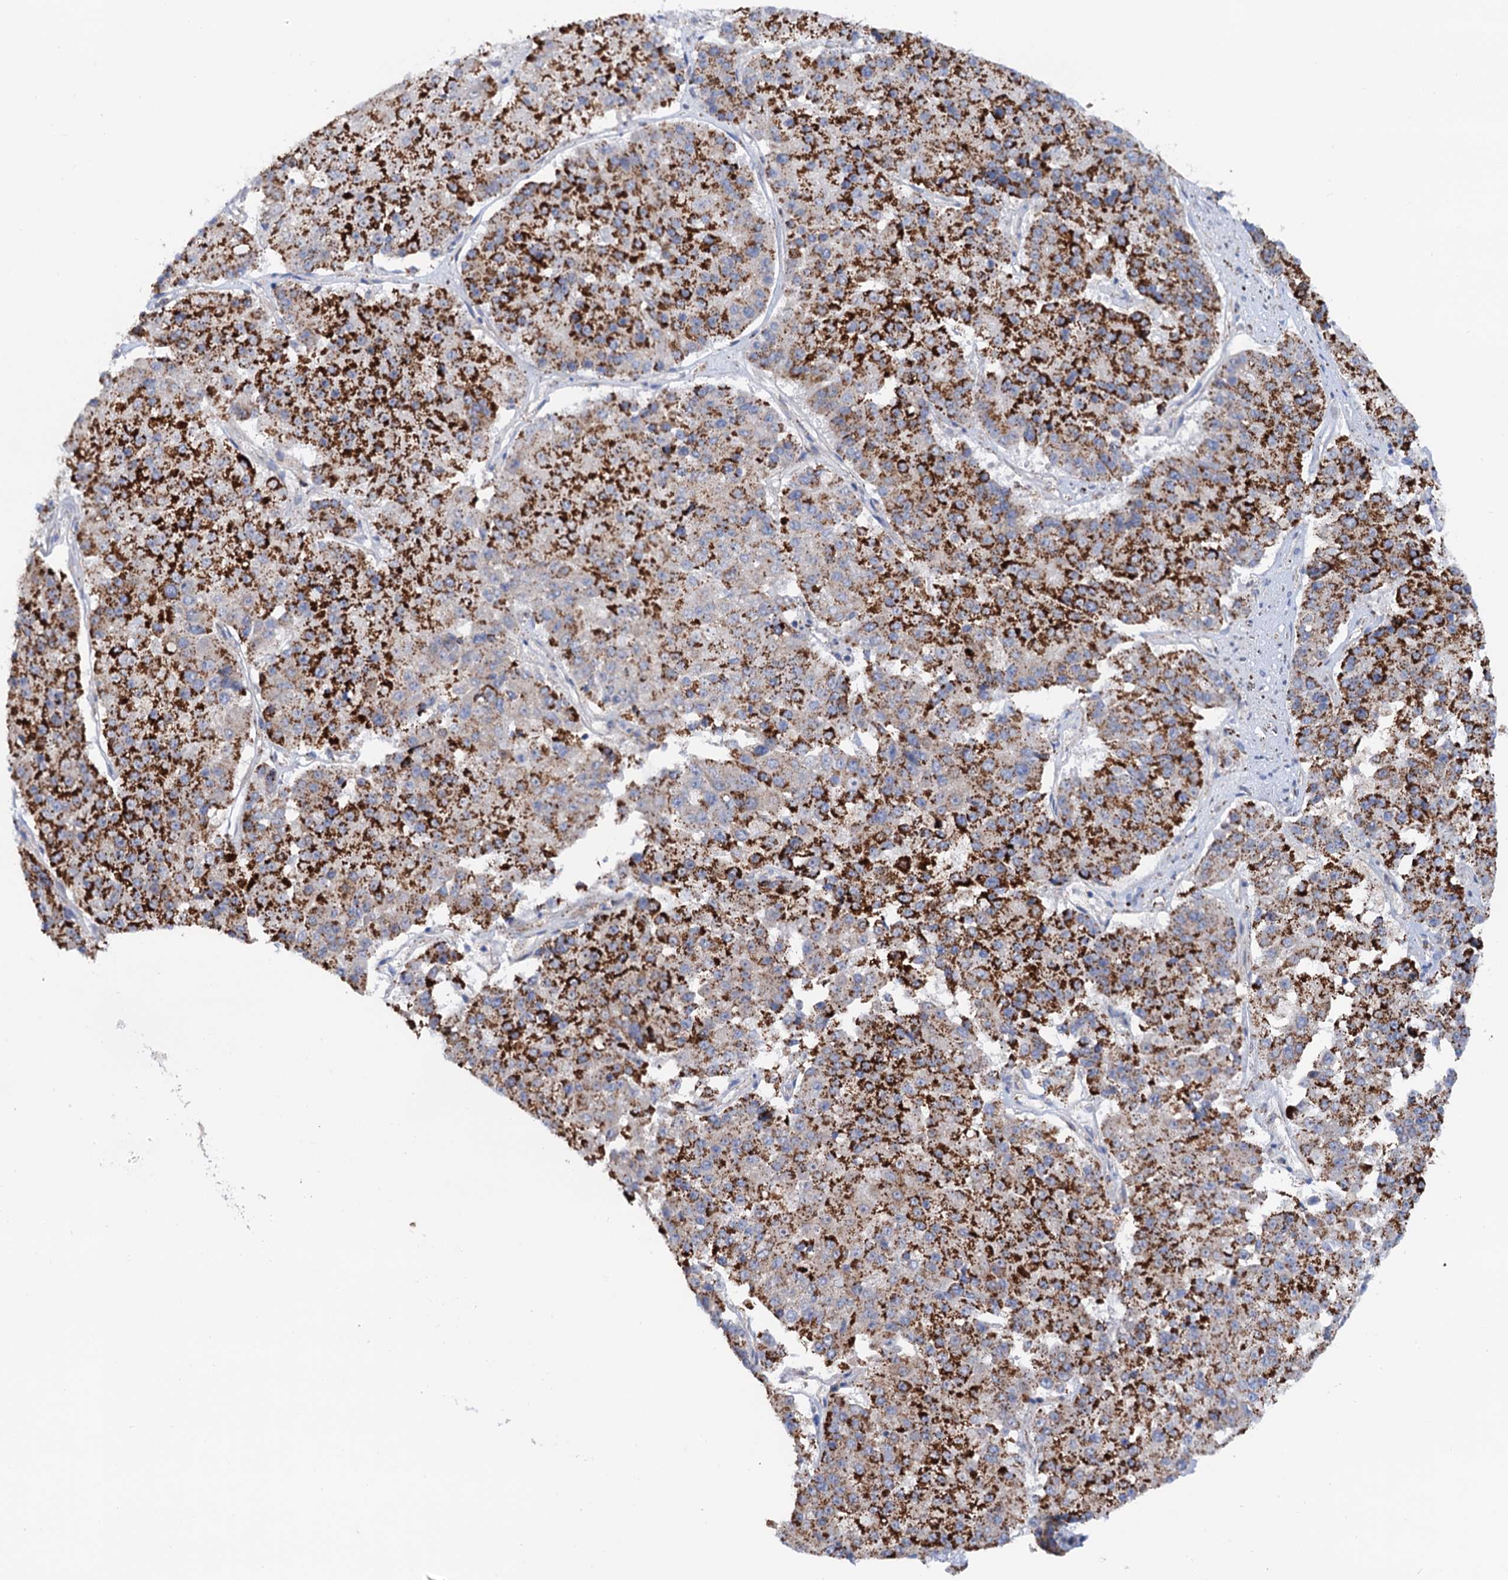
{"staining": {"intensity": "strong", "quantity": ">75%", "location": "cytoplasmic/membranous"}, "tissue": "pancreatic cancer", "cell_type": "Tumor cells", "image_type": "cancer", "snomed": [{"axis": "morphology", "description": "Adenocarcinoma, NOS"}, {"axis": "topography", "description": "Pancreas"}], "caption": "IHC staining of adenocarcinoma (pancreatic), which exhibits high levels of strong cytoplasmic/membranous positivity in approximately >75% of tumor cells indicating strong cytoplasmic/membranous protein staining. The staining was performed using DAB (brown) for protein detection and nuclei were counterstained in hematoxylin (blue).", "gene": "C2CD3", "patient": {"sex": "male", "age": 50}}